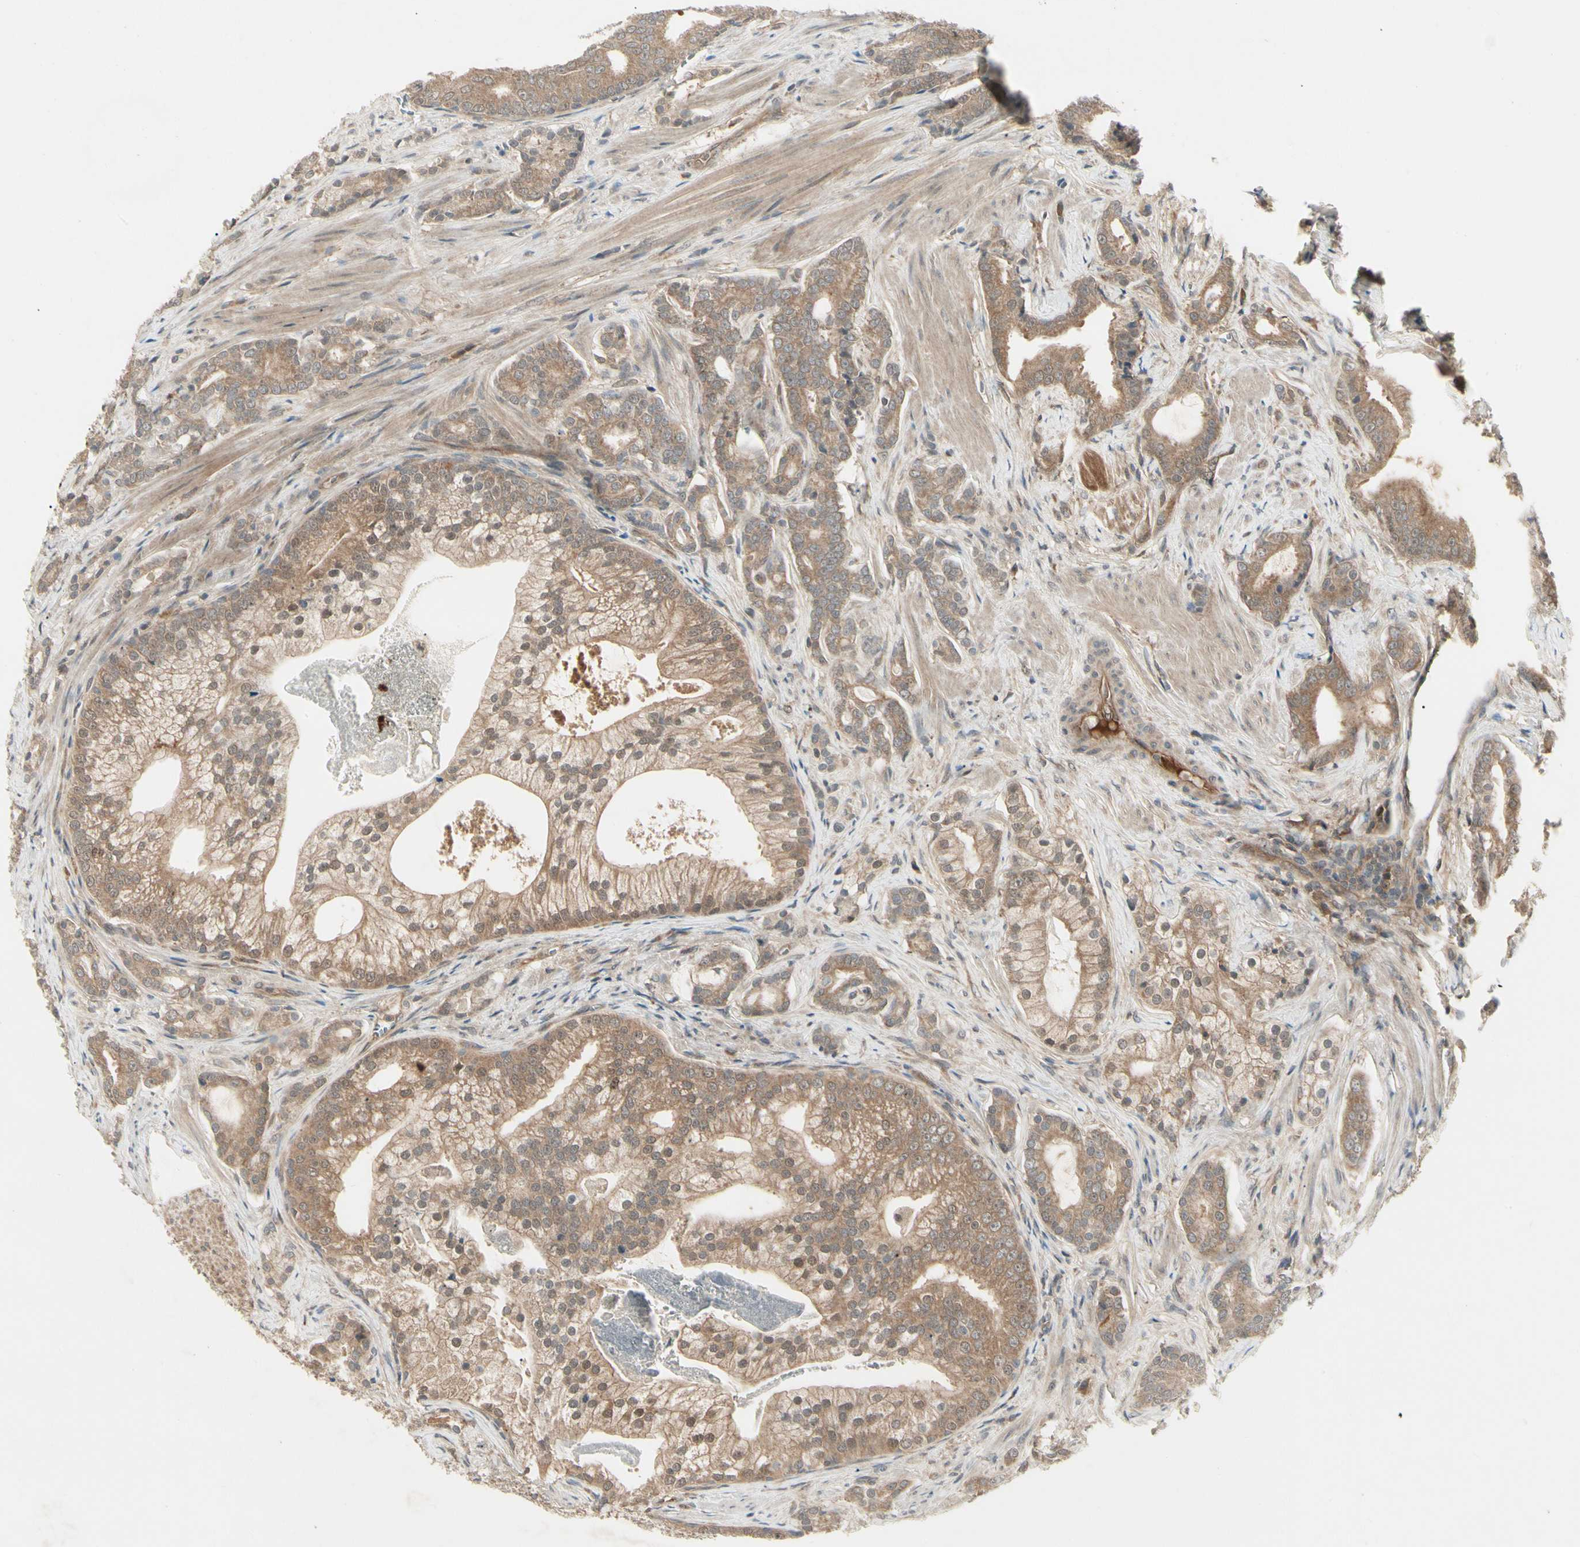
{"staining": {"intensity": "moderate", "quantity": ">75%", "location": "cytoplasmic/membranous"}, "tissue": "prostate cancer", "cell_type": "Tumor cells", "image_type": "cancer", "snomed": [{"axis": "morphology", "description": "Adenocarcinoma, Low grade"}, {"axis": "topography", "description": "Prostate"}], "caption": "DAB (3,3'-diaminobenzidine) immunohistochemical staining of human prostate cancer (low-grade adenocarcinoma) reveals moderate cytoplasmic/membranous protein staining in approximately >75% of tumor cells.", "gene": "RNF14", "patient": {"sex": "male", "age": 58}}